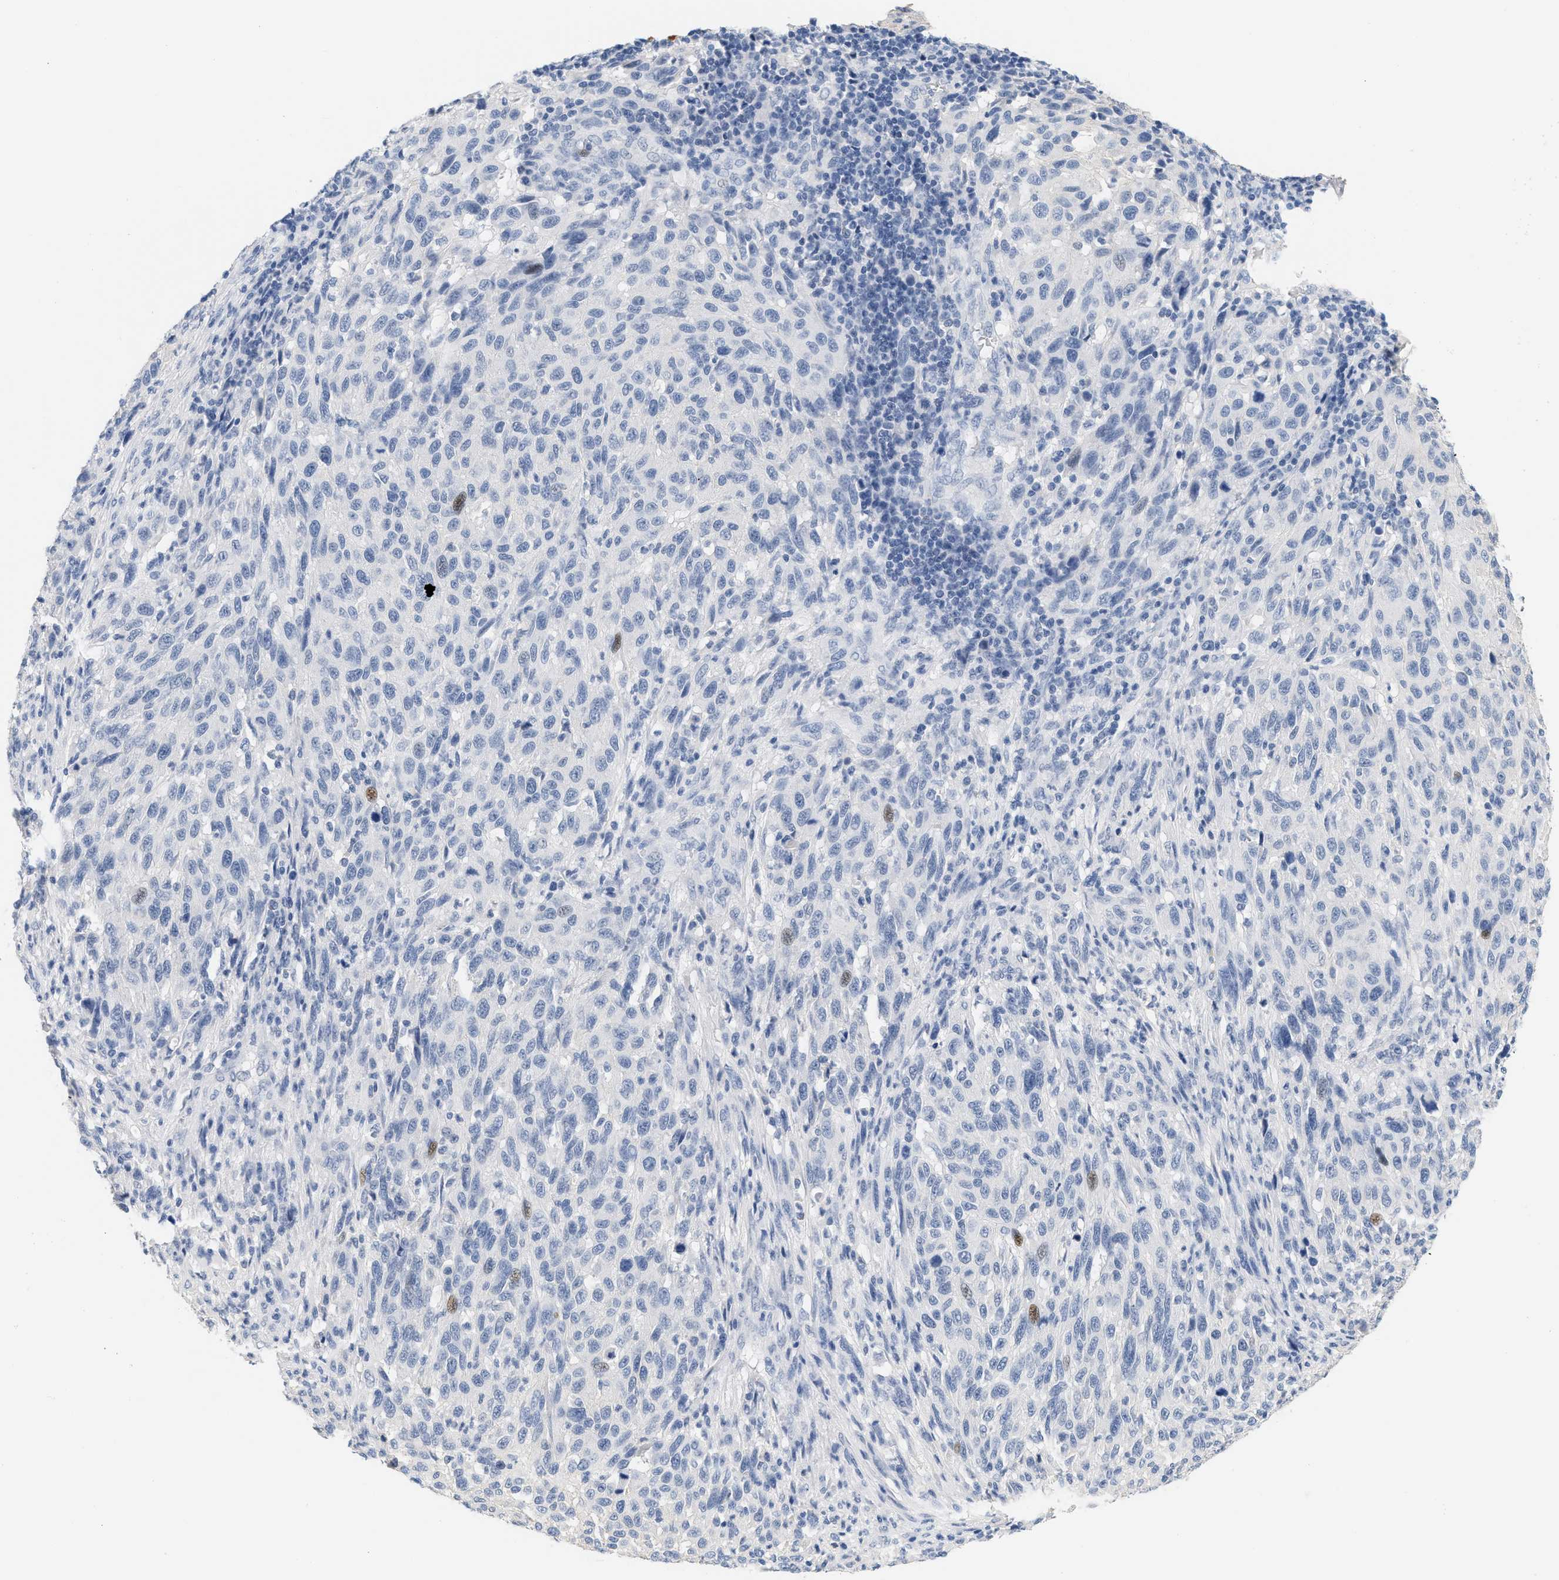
{"staining": {"intensity": "negative", "quantity": "none", "location": "none"}, "tissue": "melanoma", "cell_type": "Tumor cells", "image_type": "cancer", "snomed": [{"axis": "morphology", "description": "Malignant melanoma, Metastatic site"}, {"axis": "topography", "description": "Lymph node"}], "caption": "Melanoma stained for a protein using IHC shows no expression tumor cells.", "gene": "CFH", "patient": {"sex": "male", "age": 61}}